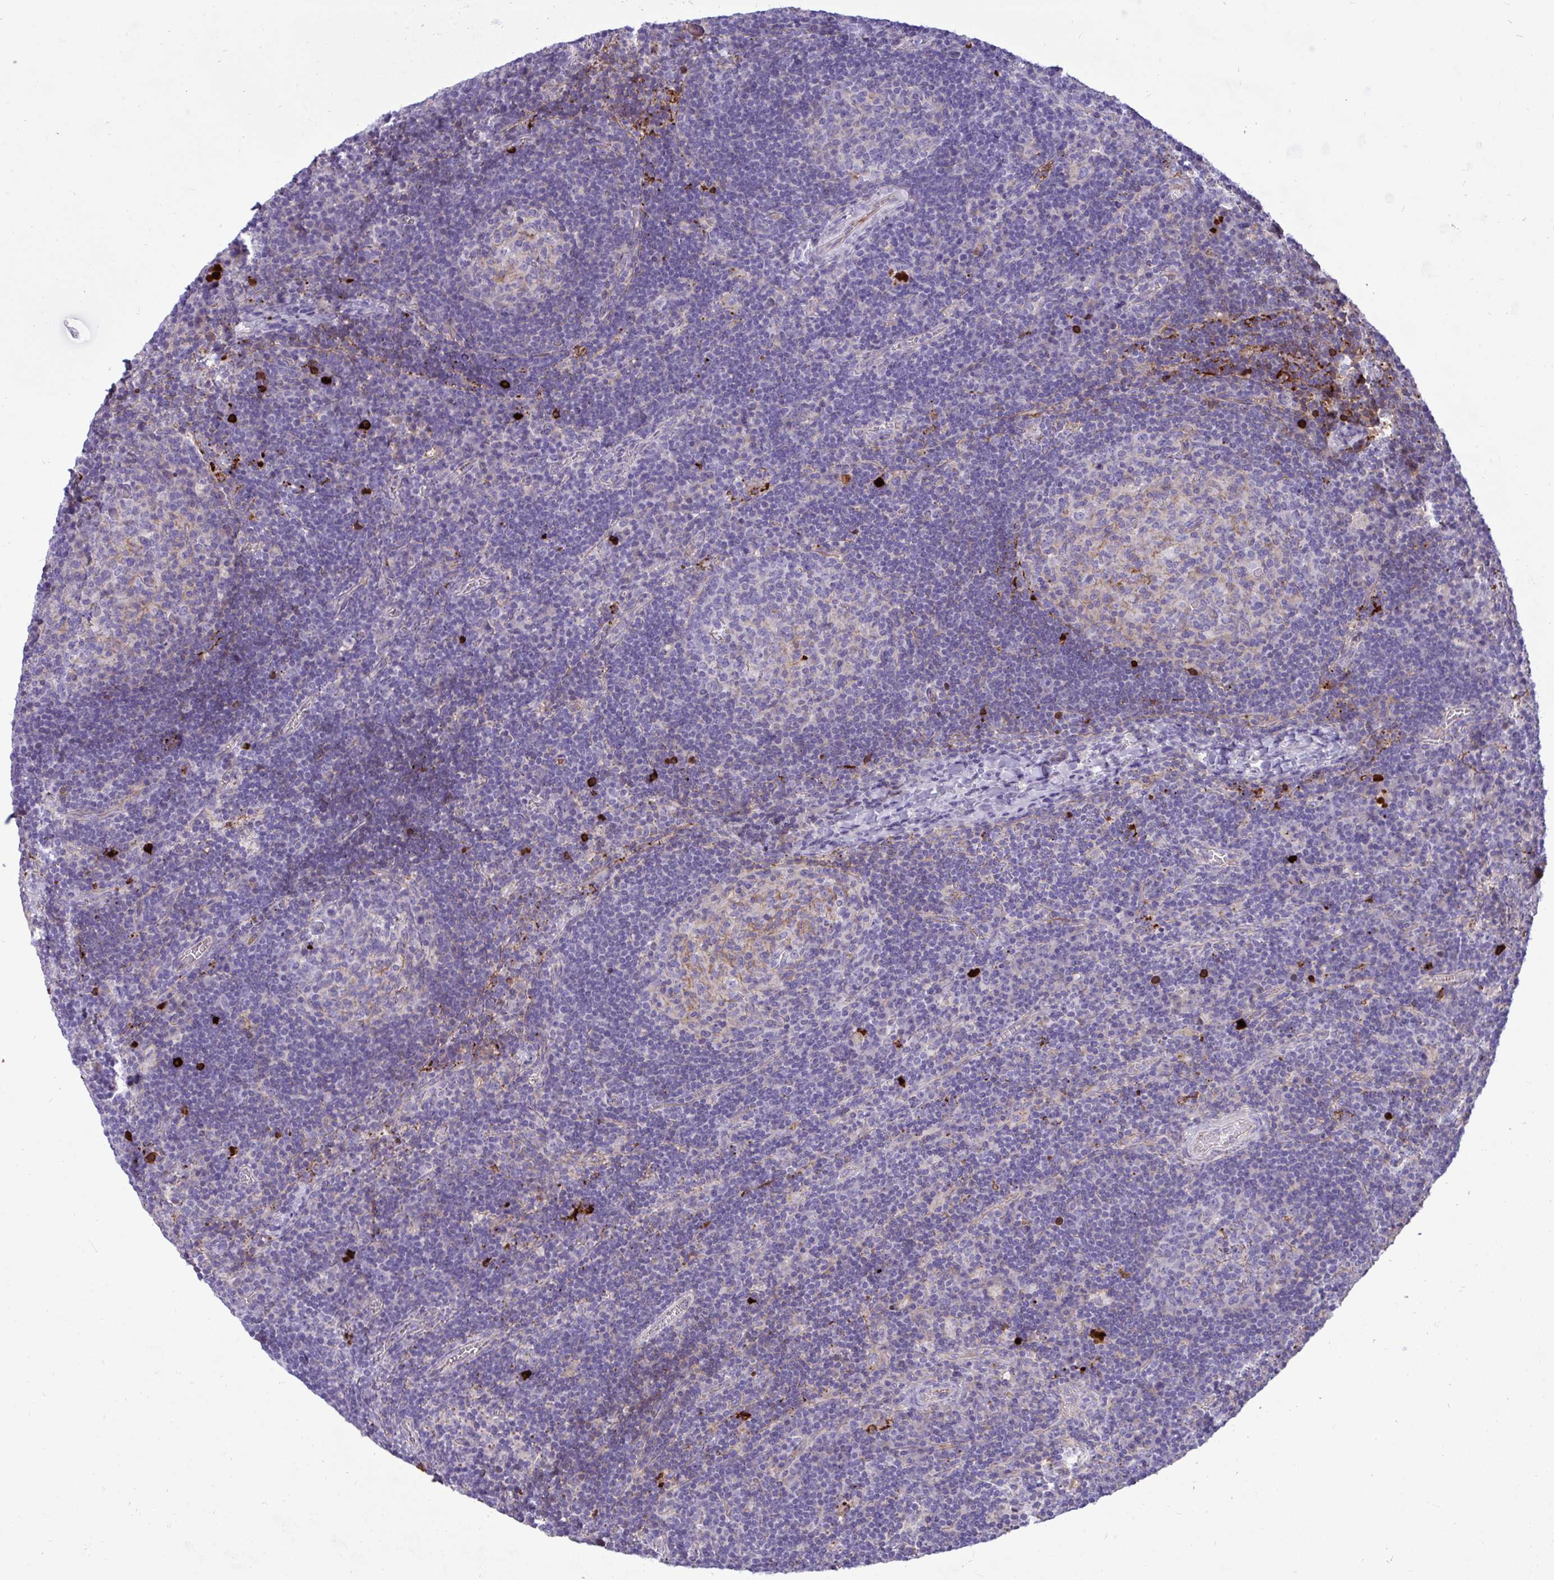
{"staining": {"intensity": "weak", "quantity": "<25%", "location": "cytoplasmic/membranous"}, "tissue": "lymph node", "cell_type": "Germinal center cells", "image_type": "normal", "snomed": [{"axis": "morphology", "description": "Normal tissue, NOS"}, {"axis": "topography", "description": "Lymph node"}], "caption": "This is an immunohistochemistry (IHC) micrograph of benign human lymph node. There is no staining in germinal center cells.", "gene": "F2", "patient": {"sex": "male", "age": 67}}